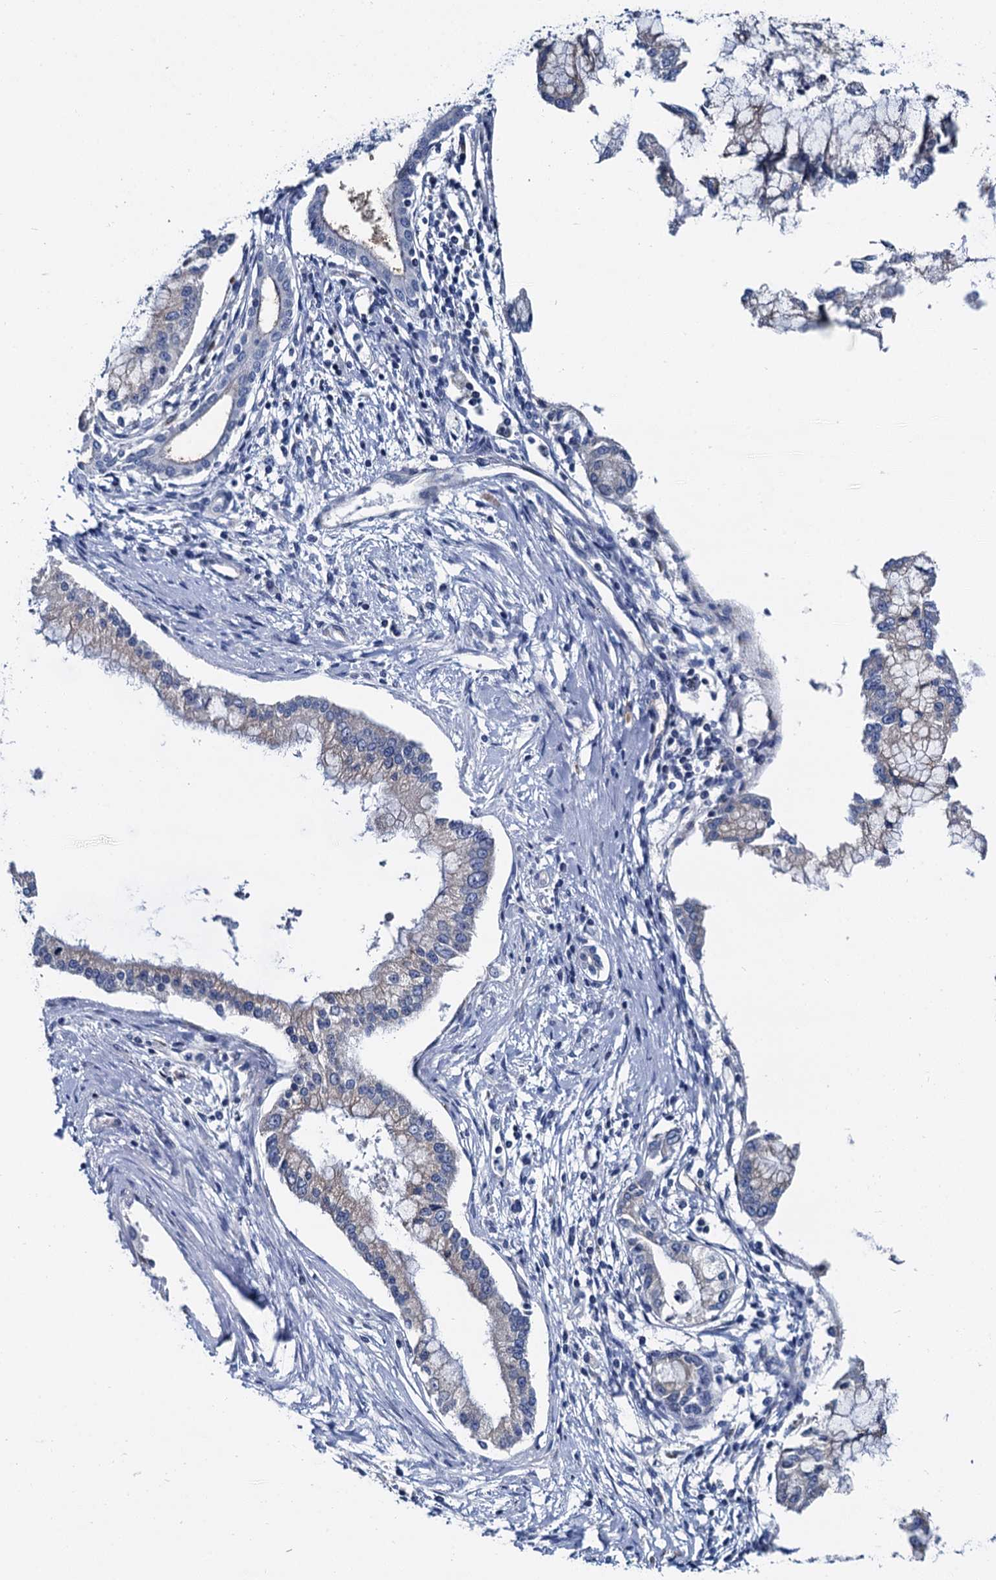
{"staining": {"intensity": "negative", "quantity": "none", "location": "none"}, "tissue": "pancreatic cancer", "cell_type": "Tumor cells", "image_type": "cancer", "snomed": [{"axis": "morphology", "description": "Adenocarcinoma, NOS"}, {"axis": "topography", "description": "Pancreas"}], "caption": "Protein analysis of pancreatic cancer (adenocarcinoma) demonstrates no significant positivity in tumor cells.", "gene": "MIOX", "patient": {"sex": "male", "age": 46}}